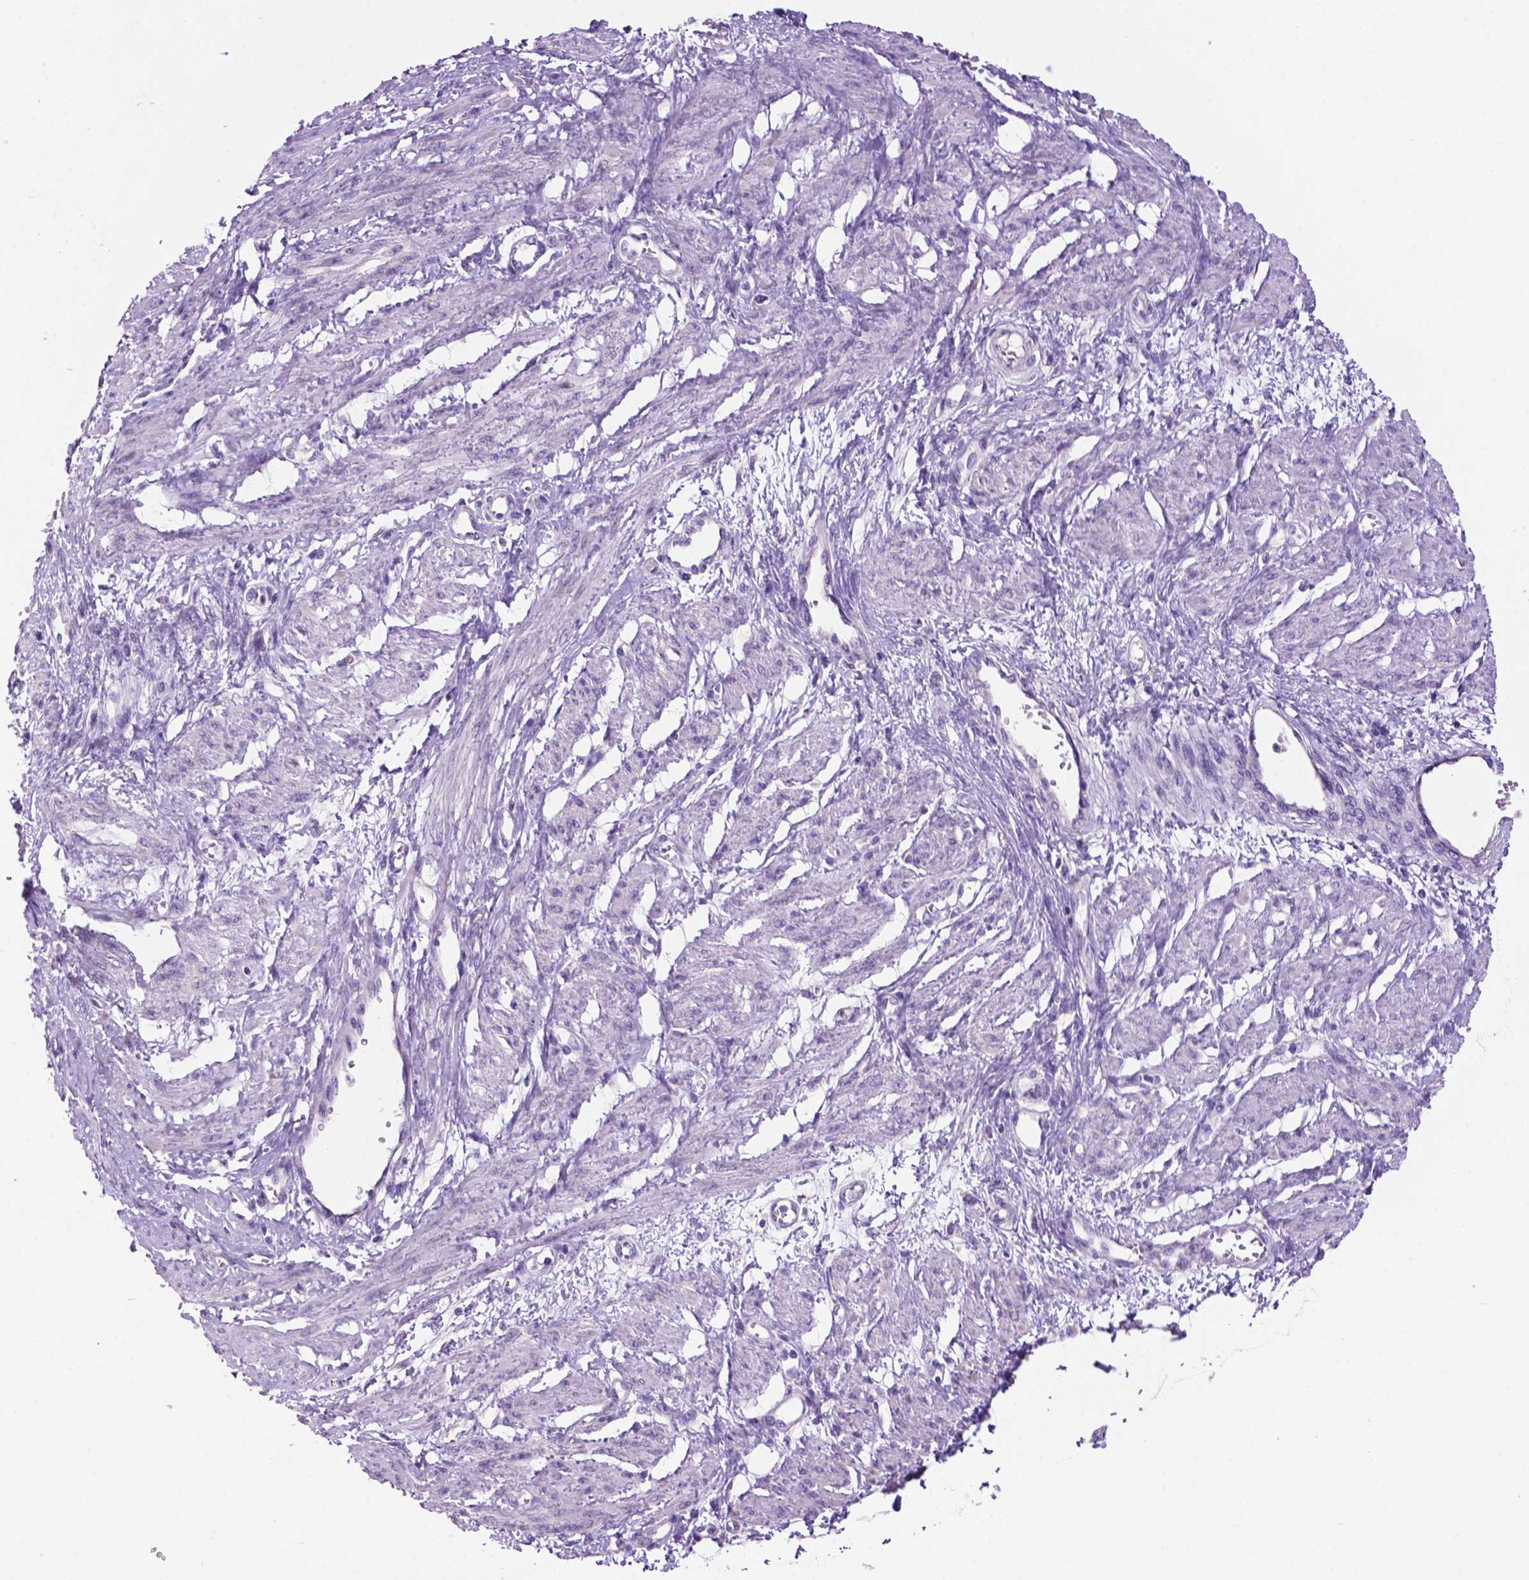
{"staining": {"intensity": "negative", "quantity": "none", "location": "none"}, "tissue": "smooth muscle", "cell_type": "Smooth muscle cells", "image_type": "normal", "snomed": [{"axis": "morphology", "description": "Normal tissue, NOS"}, {"axis": "topography", "description": "Smooth muscle"}, {"axis": "topography", "description": "Uterus"}], "caption": "Smooth muscle cells are negative for brown protein staining in unremarkable smooth muscle. Brightfield microscopy of immunohistochemistry stained with DAB (brown) and hematoxylin (blue), captured at high magnification.", "gene": "SPDYA", "patient": {"sex": "female", "age": 39}}